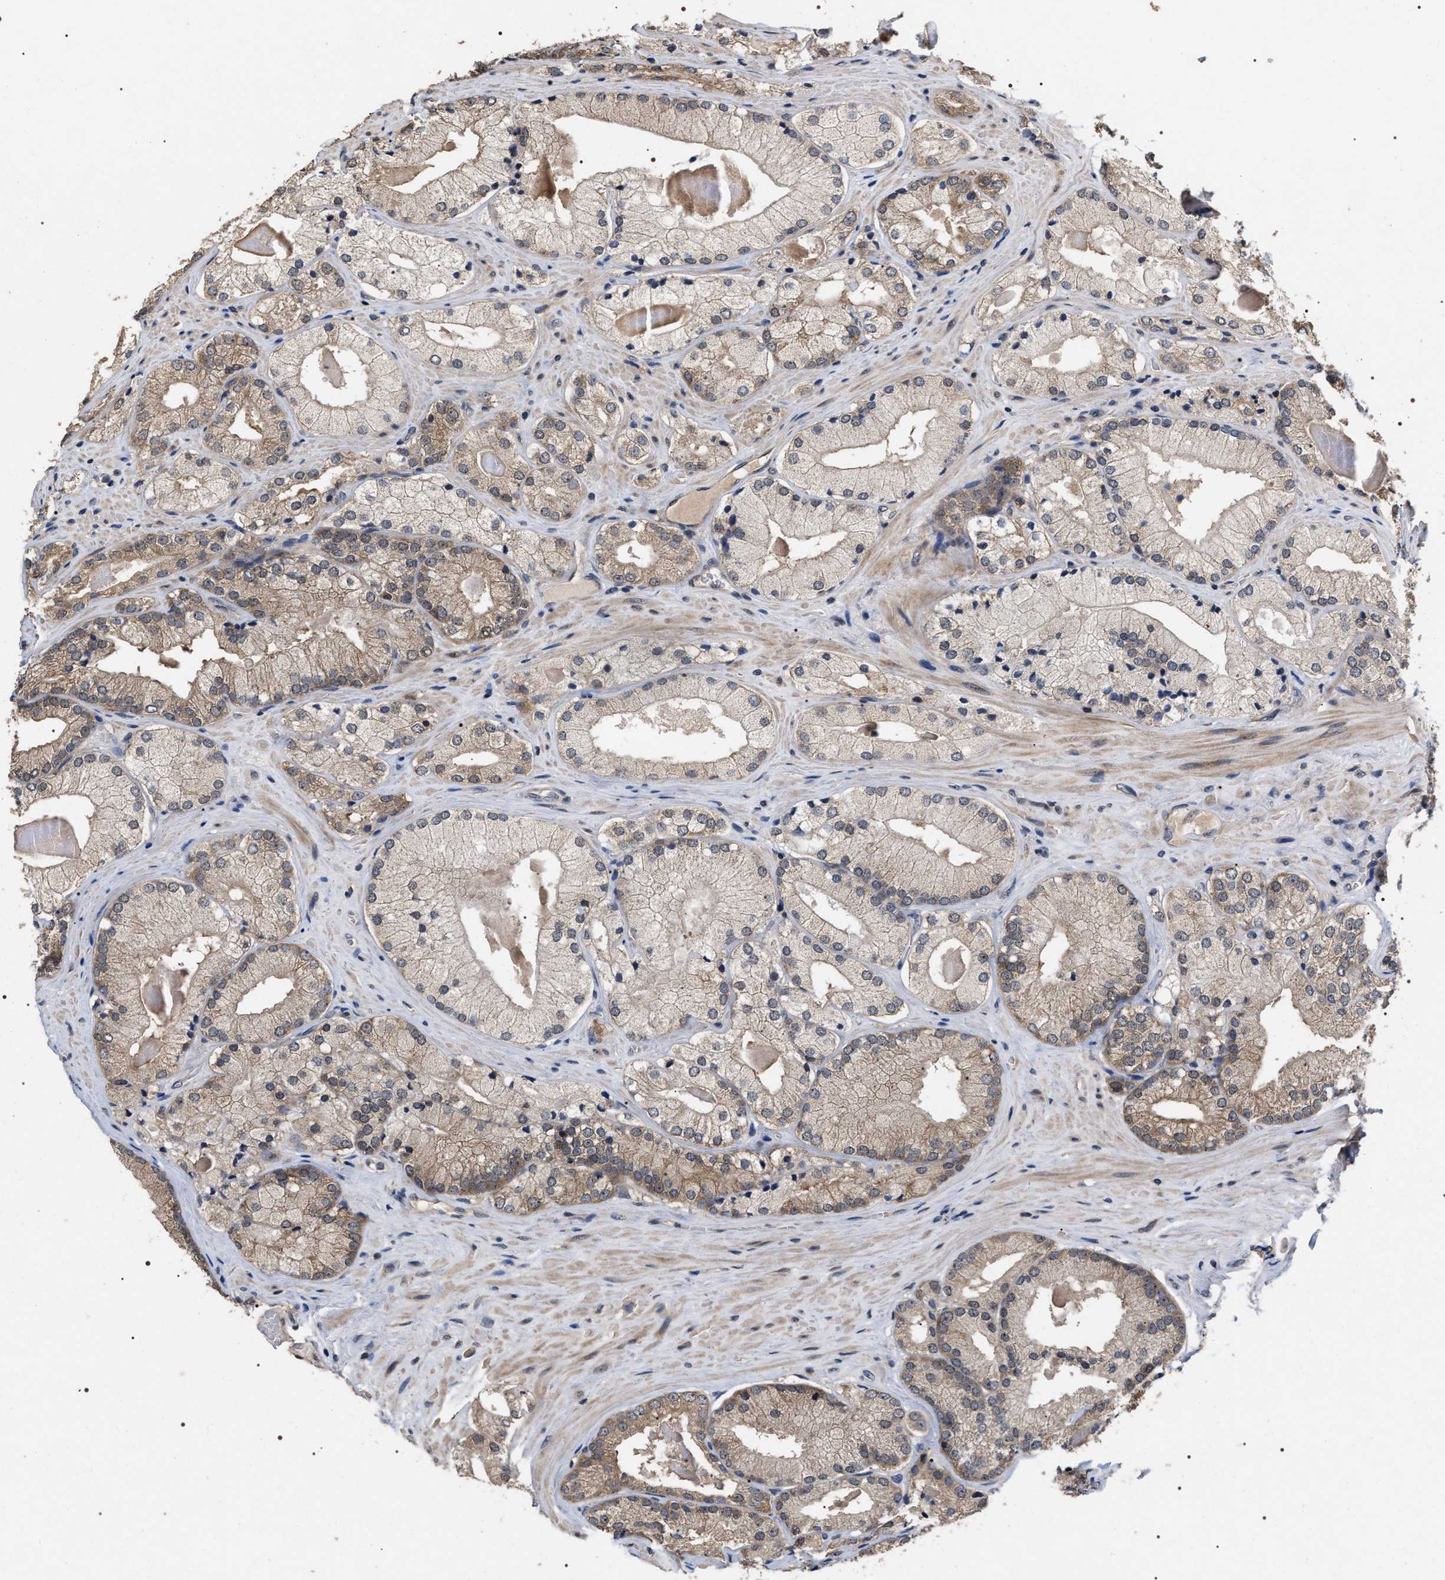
{"staining": {"intensity": "weak", "quantity": "<25%", "location": "cytoplasmic/membranous"}, "tissue": "prostate cancer", "cell_type": "Tumor cells", "image_type": "cancer", "snomed": [{"axis": "morphology", "description": "Adenocarcinoma, Low grade"}, {"axis": "topography", "description": "Prostate"}], "caption": "Adenocarcinoma (low-grade) (prostate) stained for a protein using immunohistochemistry reveals no positivity tumor cells.", "gene": "UPF3A", "patient": {"sex": "male", "age": 65}}